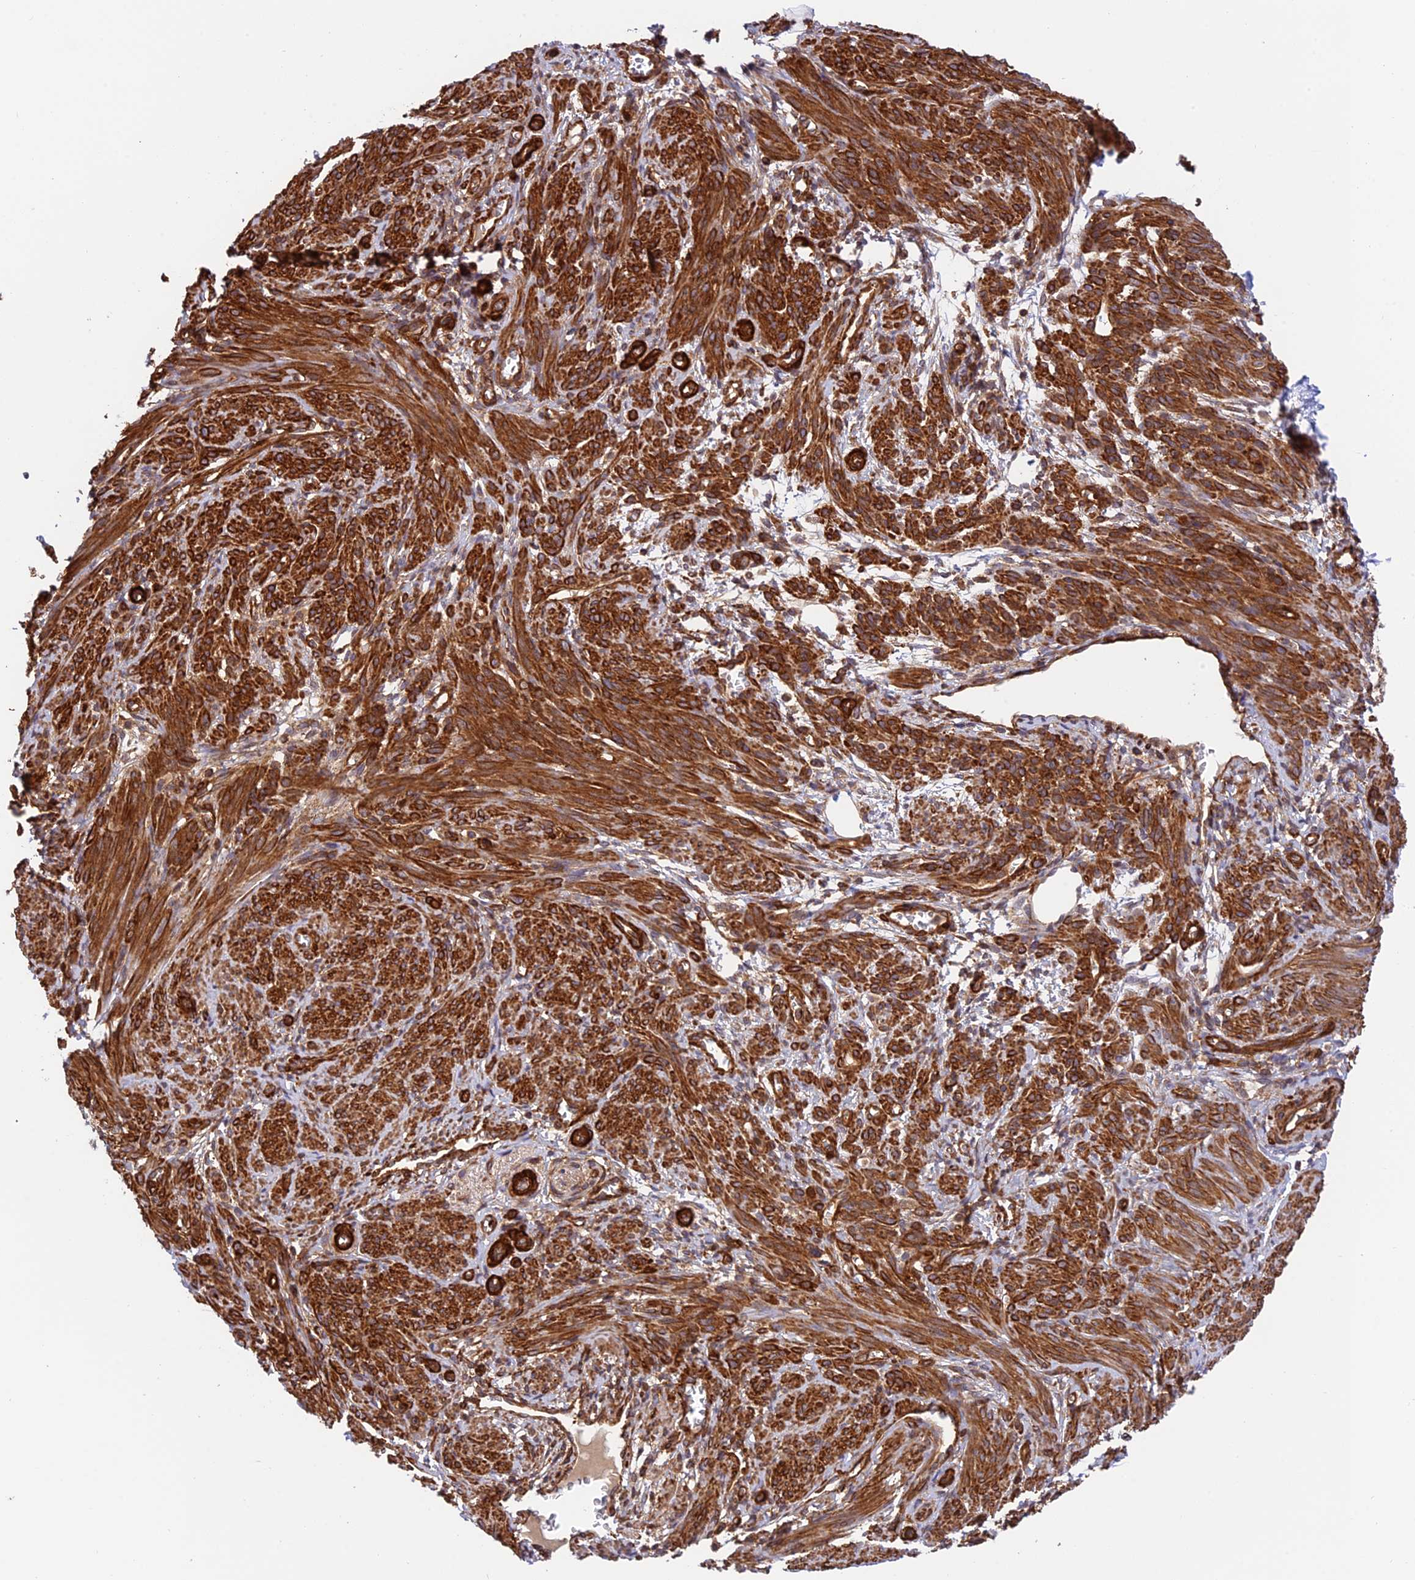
{"staining": {"intensity": "strong", "quantity": "25%-75%", "location": "cytoplasmic/membranous"}, "tissue": "smooth muscle", "cell_type": "Smooth muscle cells", "image_type": "normal", "snomed": [{"axis": "morphology", "description": "Normal tissue, NOS"}, {"axis": "topography", "description": "Smooth muscle"}], "caption": "Immunohistochemistry (DAB (3,3'-diaminobenzidine)) staining of normal smooth muscle demonstrates strong cytoplasmic/membranous protein staining in about 25%-75% of smooth muscle cells.", "gene": "EVI5L", "patient": {"sex": "female", "age": 39}}